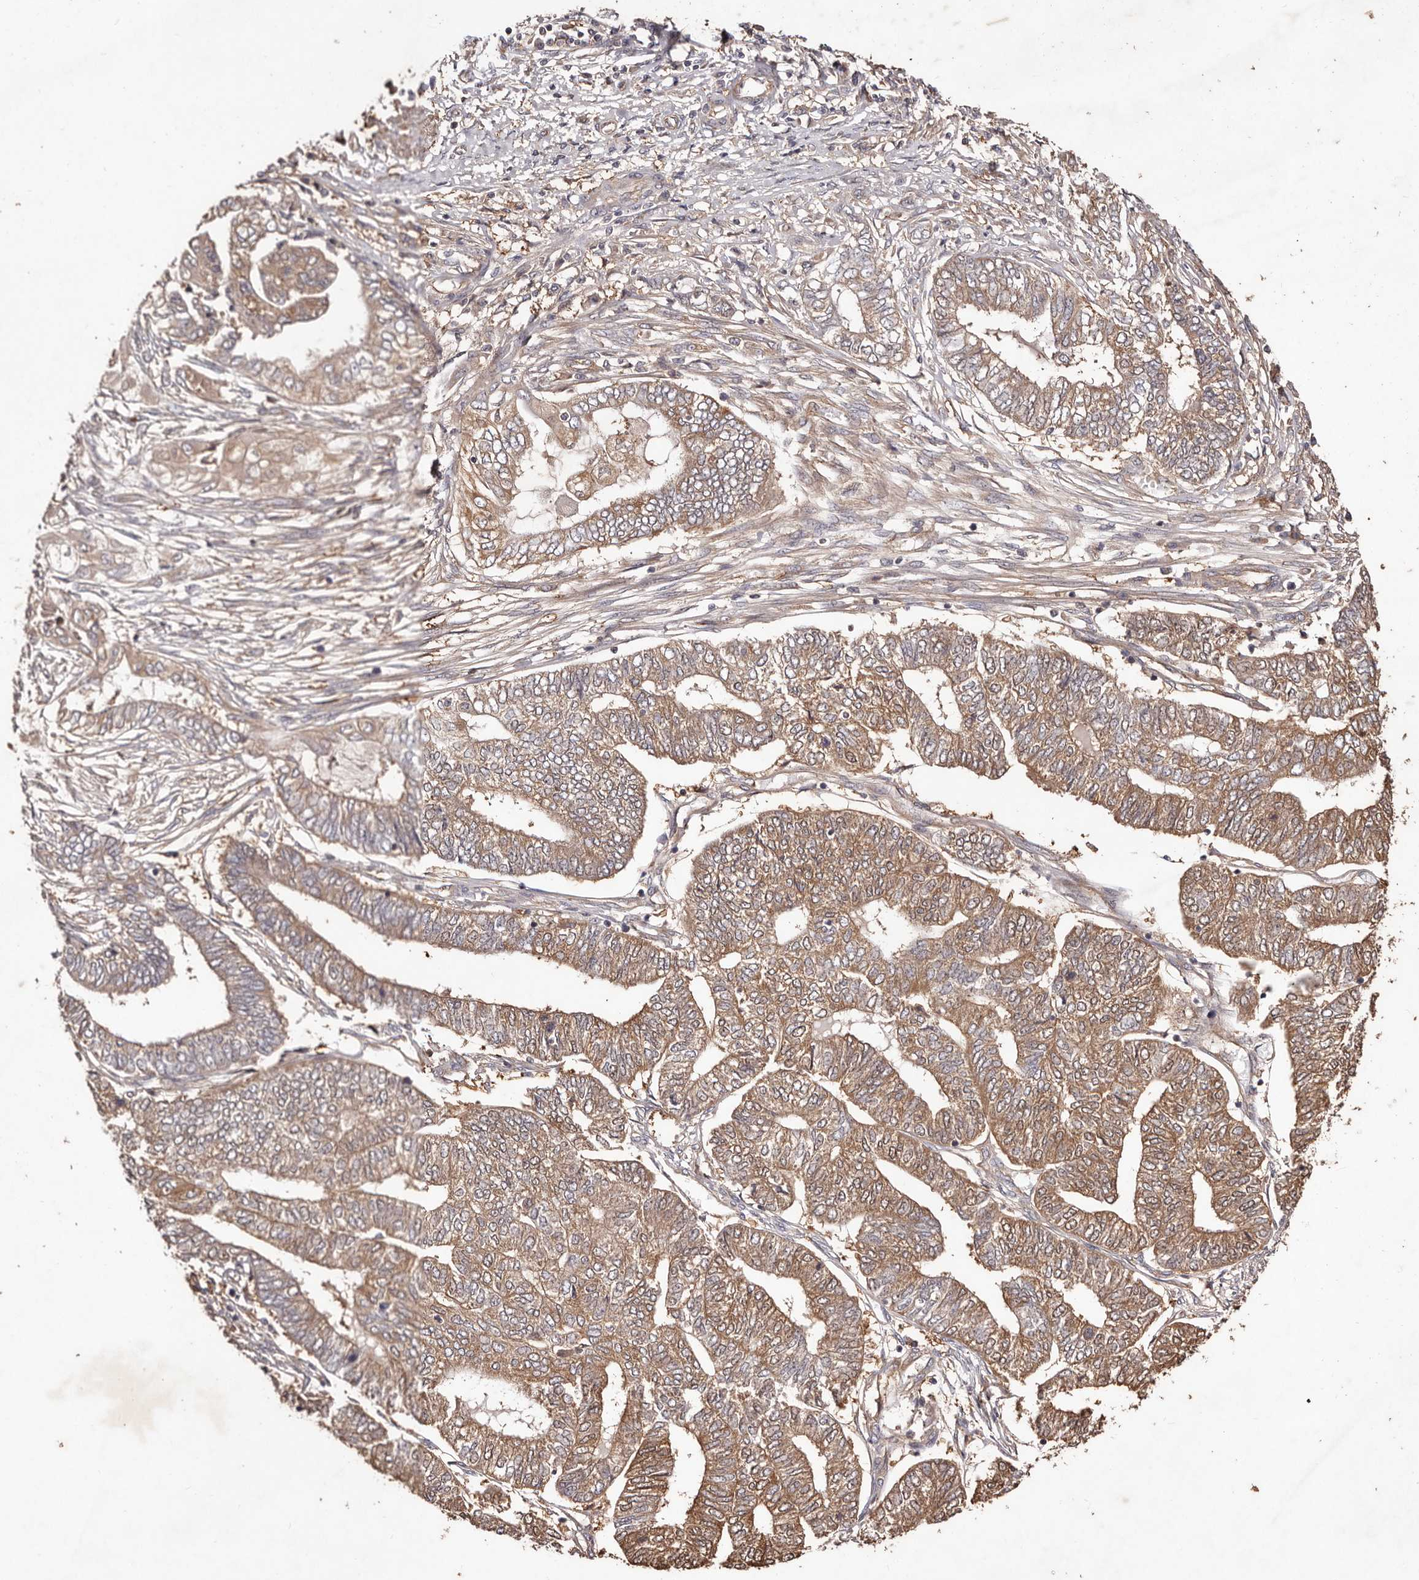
{"staining": {"intensity": "moderate", "quantity": ">75%", "location": "cytoplasmic/membranous"}, "tissue": "endometrial cancer", "cell_type": "Tumor cells", "image_type": "cancer", "snomed": [{"axis": "morphology", "description": "Adenocarcinoma, NOS"}, {"axis": "topography", "description": "Uterus"}, {"axis": "topography", "description": "Endometrium"}], "caption": "Immunohistochemical staining of human adenocarcinoma (endometrial) shows moderate cytoplasmic/membranous protein staining in approximately >75% of tumor cells. The protein is shown in brown color, while the nuclei are stained blue.", "gene": "CCL14", "patient": {"sex": "female", "age": 70}}